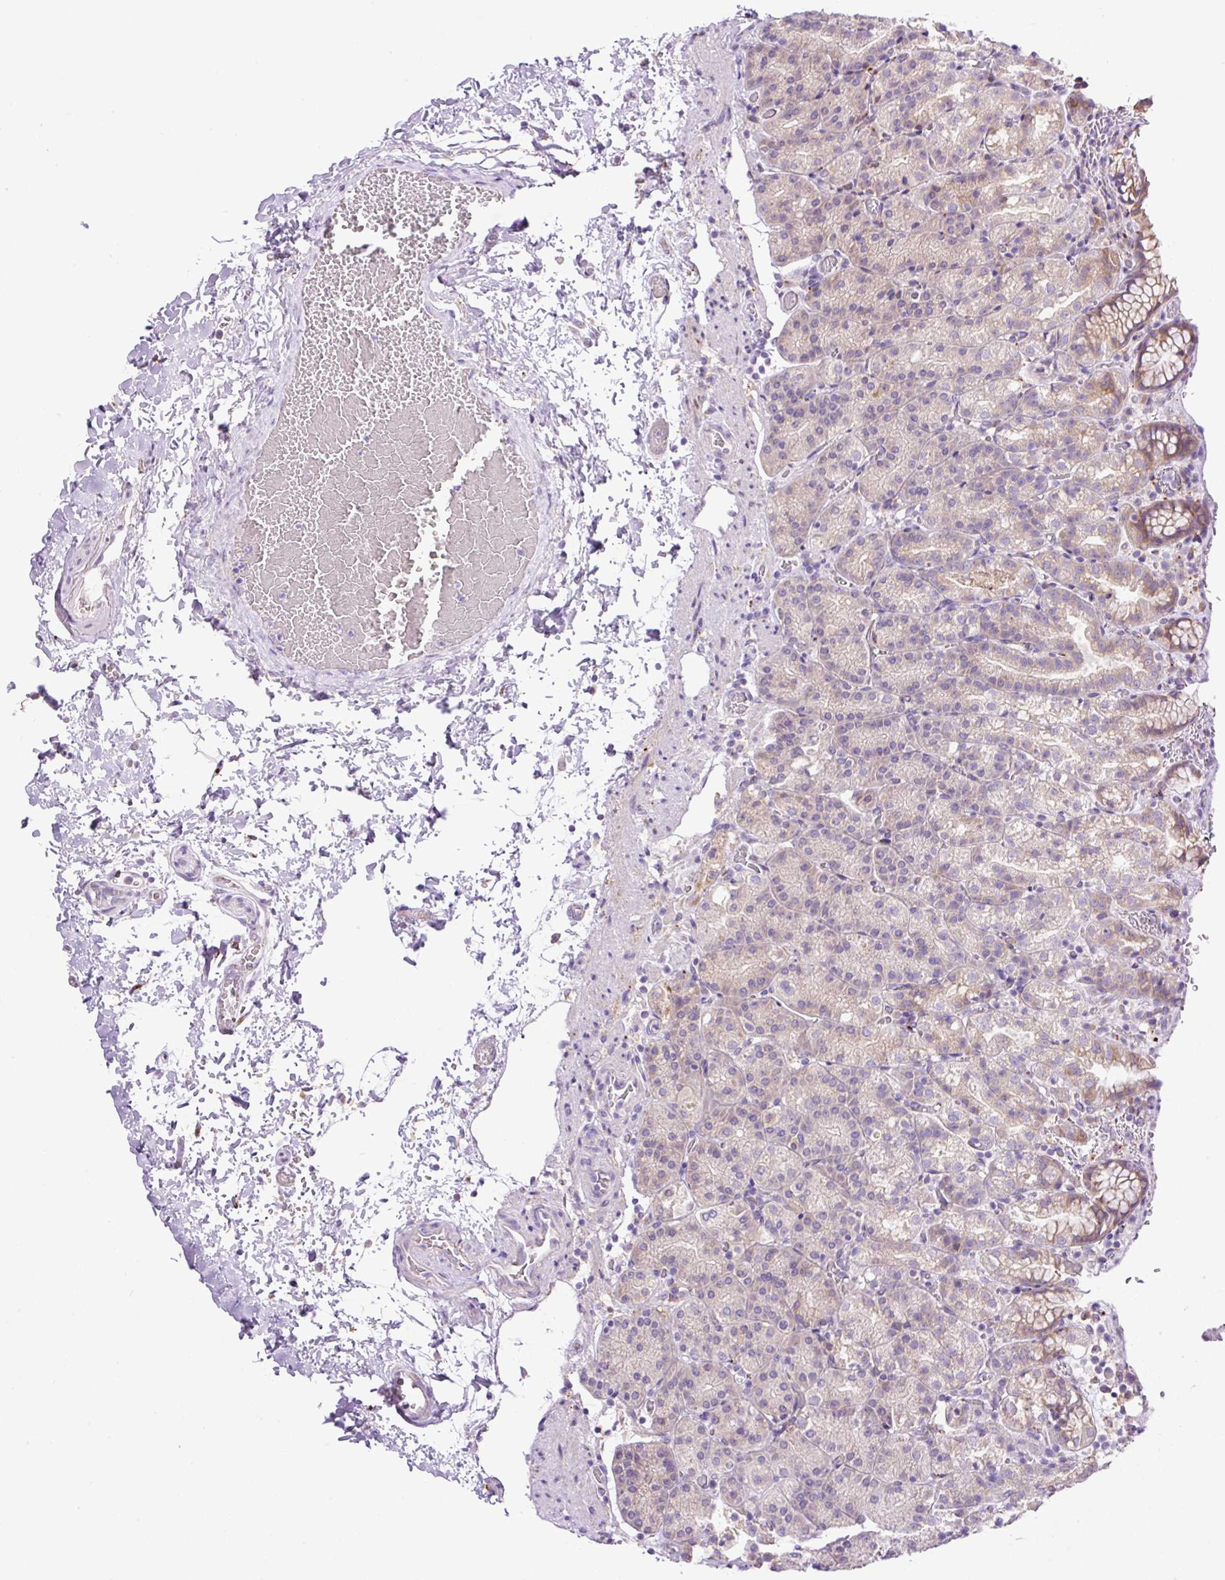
{"staining": {"intensity": "weak", "quantity": "<25%", "location": "cytoplasmic/membranous"}, "tissue": "stomach", "cell_type": "Glandular cells", "image_type": "normal", "snomed": [{"axis": "morphology", "description": "Normal tissue, NOS"}, {"axis": "topography", "description": "Stomach, upper"}], "caption": "Benign stomach was stained to show a protein in brown. There is no significant staining in glandular cells. (DAB (3,3'-diaminobenzidine) immunohistochemistry (IHC) visualized using brightfield microscopy, high magnification).", "gene": "POFUT1", "patient": {"sex": "female", "age": 81}}